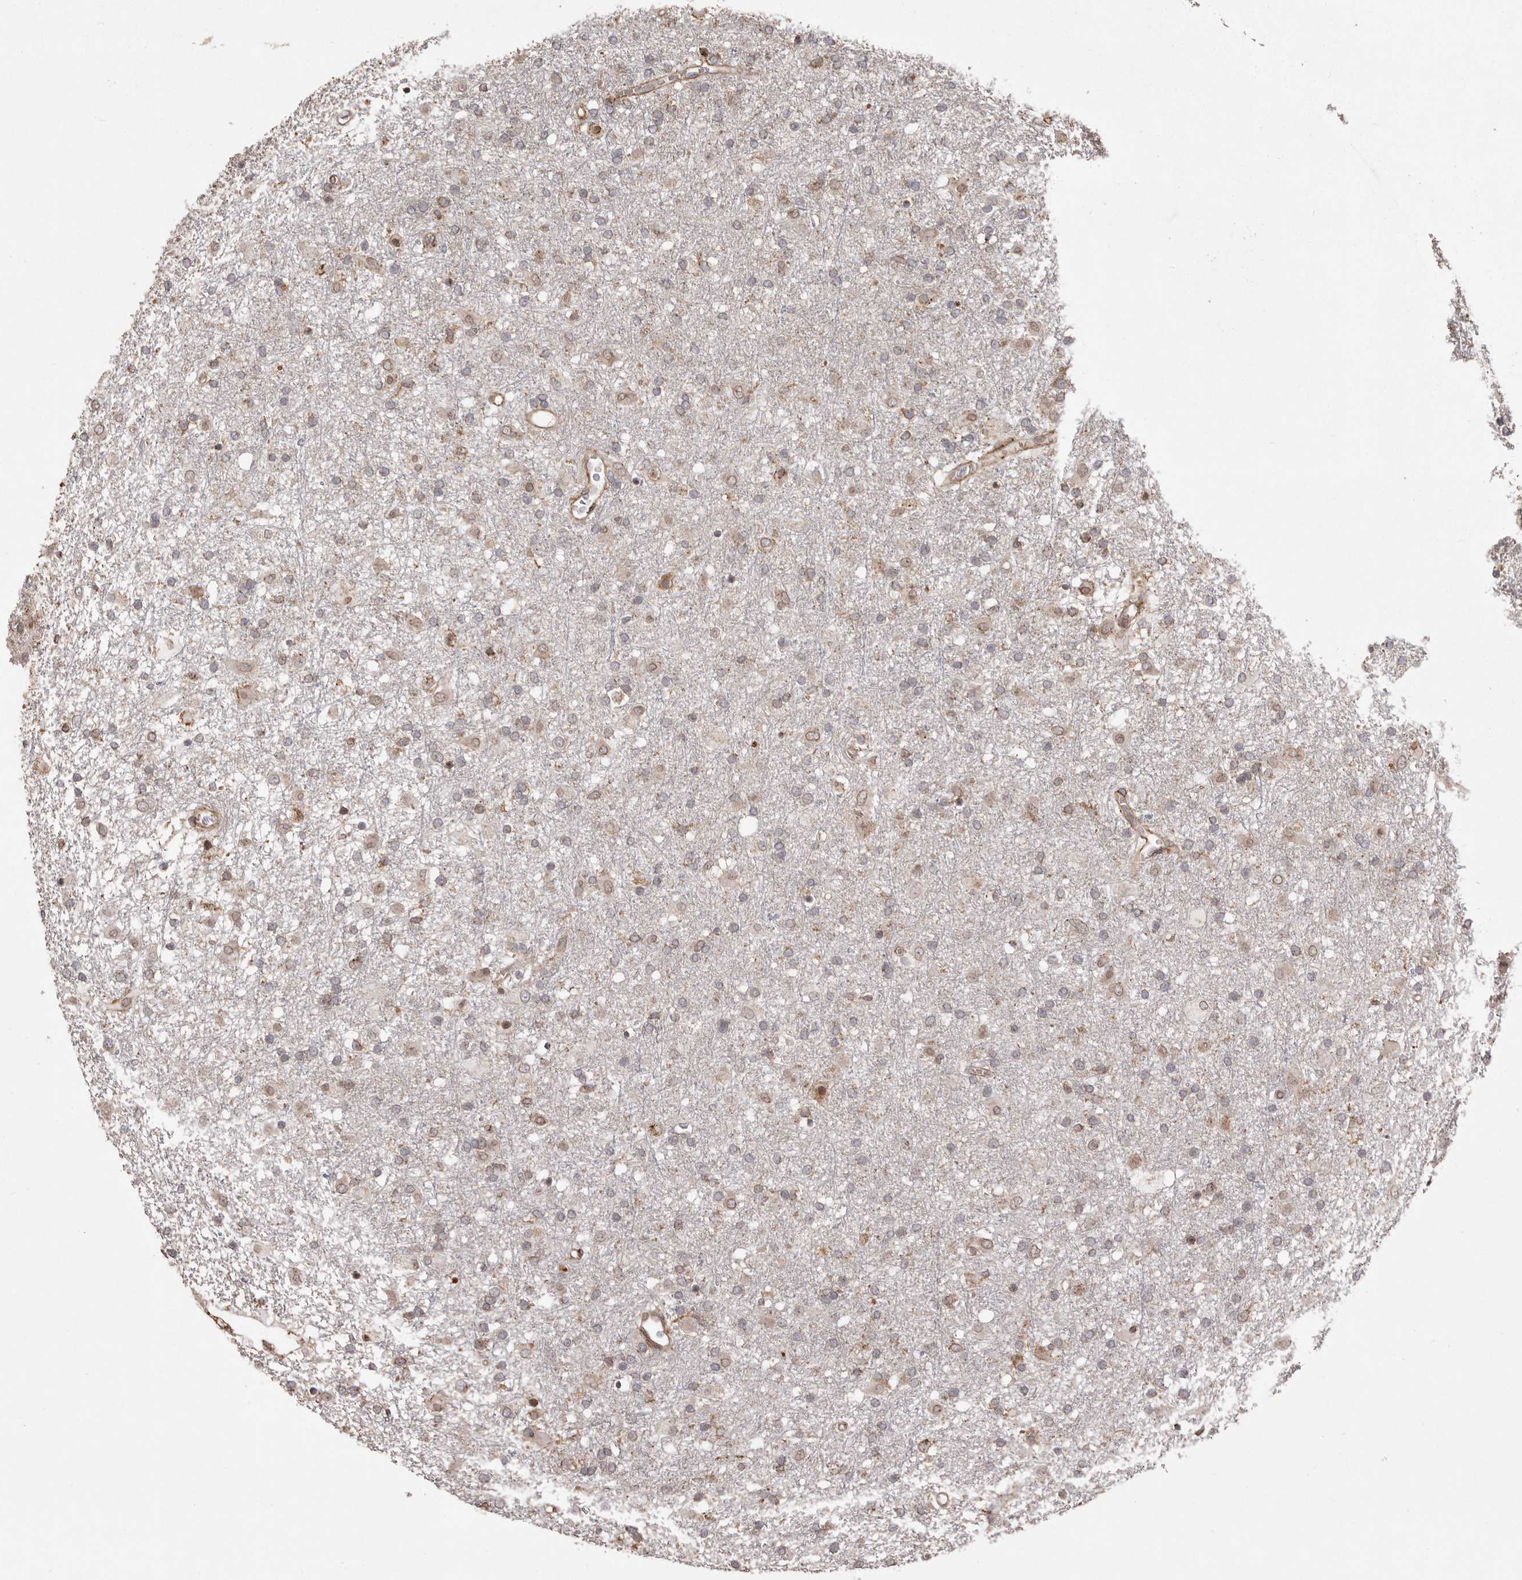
{"staining": {"intensity": "weak", "quantity": "25%-75%", "location": "cytoplasmic/membranous"}, "tissue": "glioma", "cell_type": "Tumor cells", "image_type": "cancer", "snomed": [{"axis": "morphology", "description": "Glioma, malignant, Low grade"}, {"axis": "topography", "description": "Brain"}], "caption": "There is low levels of weak cytoplasmic/membranous positivity in tumor cells of glioma, as demonstrated by immunohistochemical staining (brown color).", "gene": "NUP43", "patient": {"sex": "male", "age": 65}}